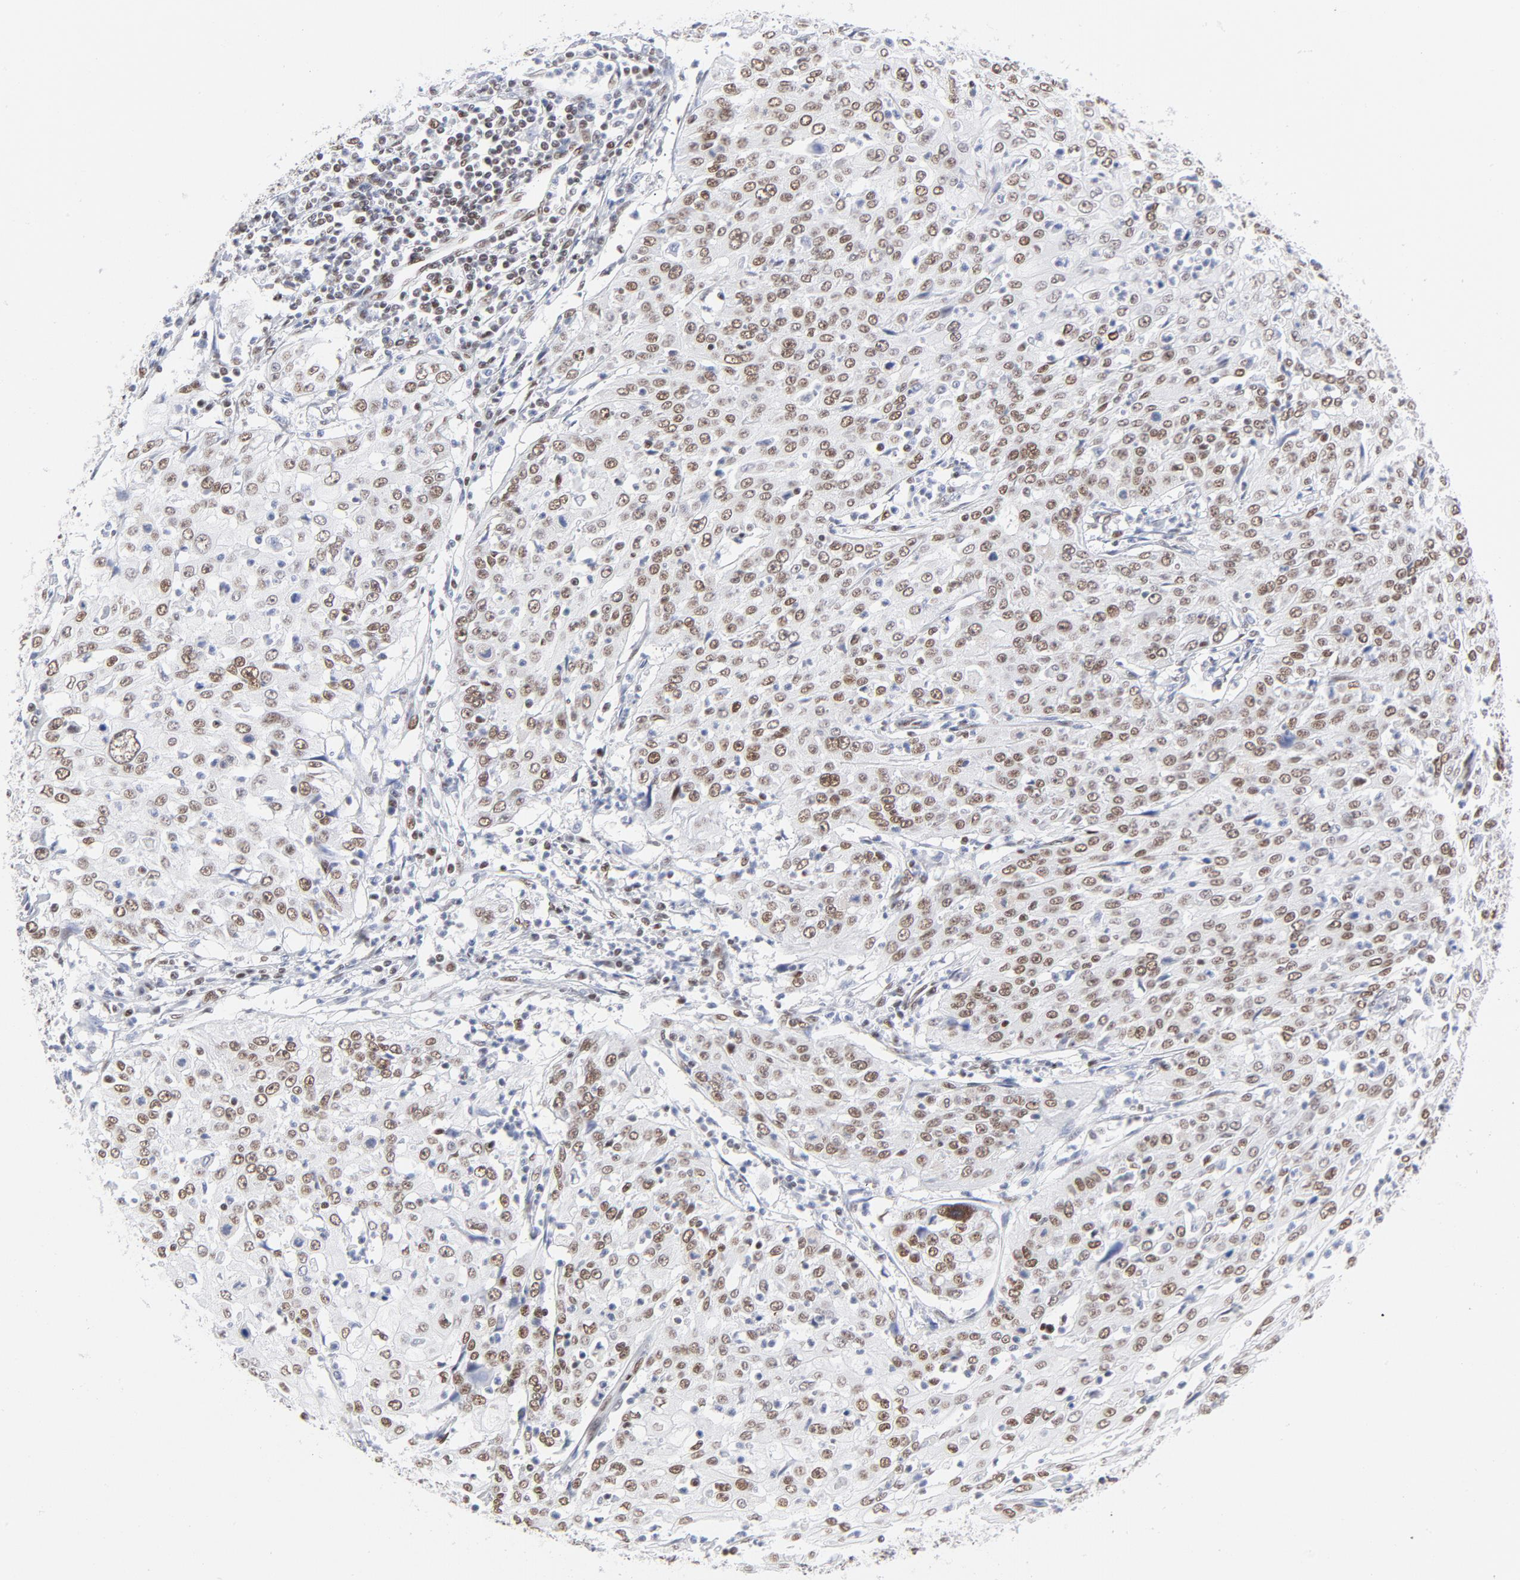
{"staining": {"intensity": "weak", "quantity": "25%-75%", "location": "nuclear"}, "tissue": "cervical cancer", "cell_type": "Tumor cells", "image_type": "cancer", "snomed": [{"axis": "morphology", "description": "Squamous cell carcinoma, NOS"}, {"axis": "topography", "description": "Cervix"}], "caption": "Immunohistochemical staining of human cervical cancer (squamous cell carcinoma) reveals low levels of weak nuclear protein expression in approximately 25%-75% of tumor cells.", "gene": "ATF2", "patient": {"sex": "female", "age": 39}}